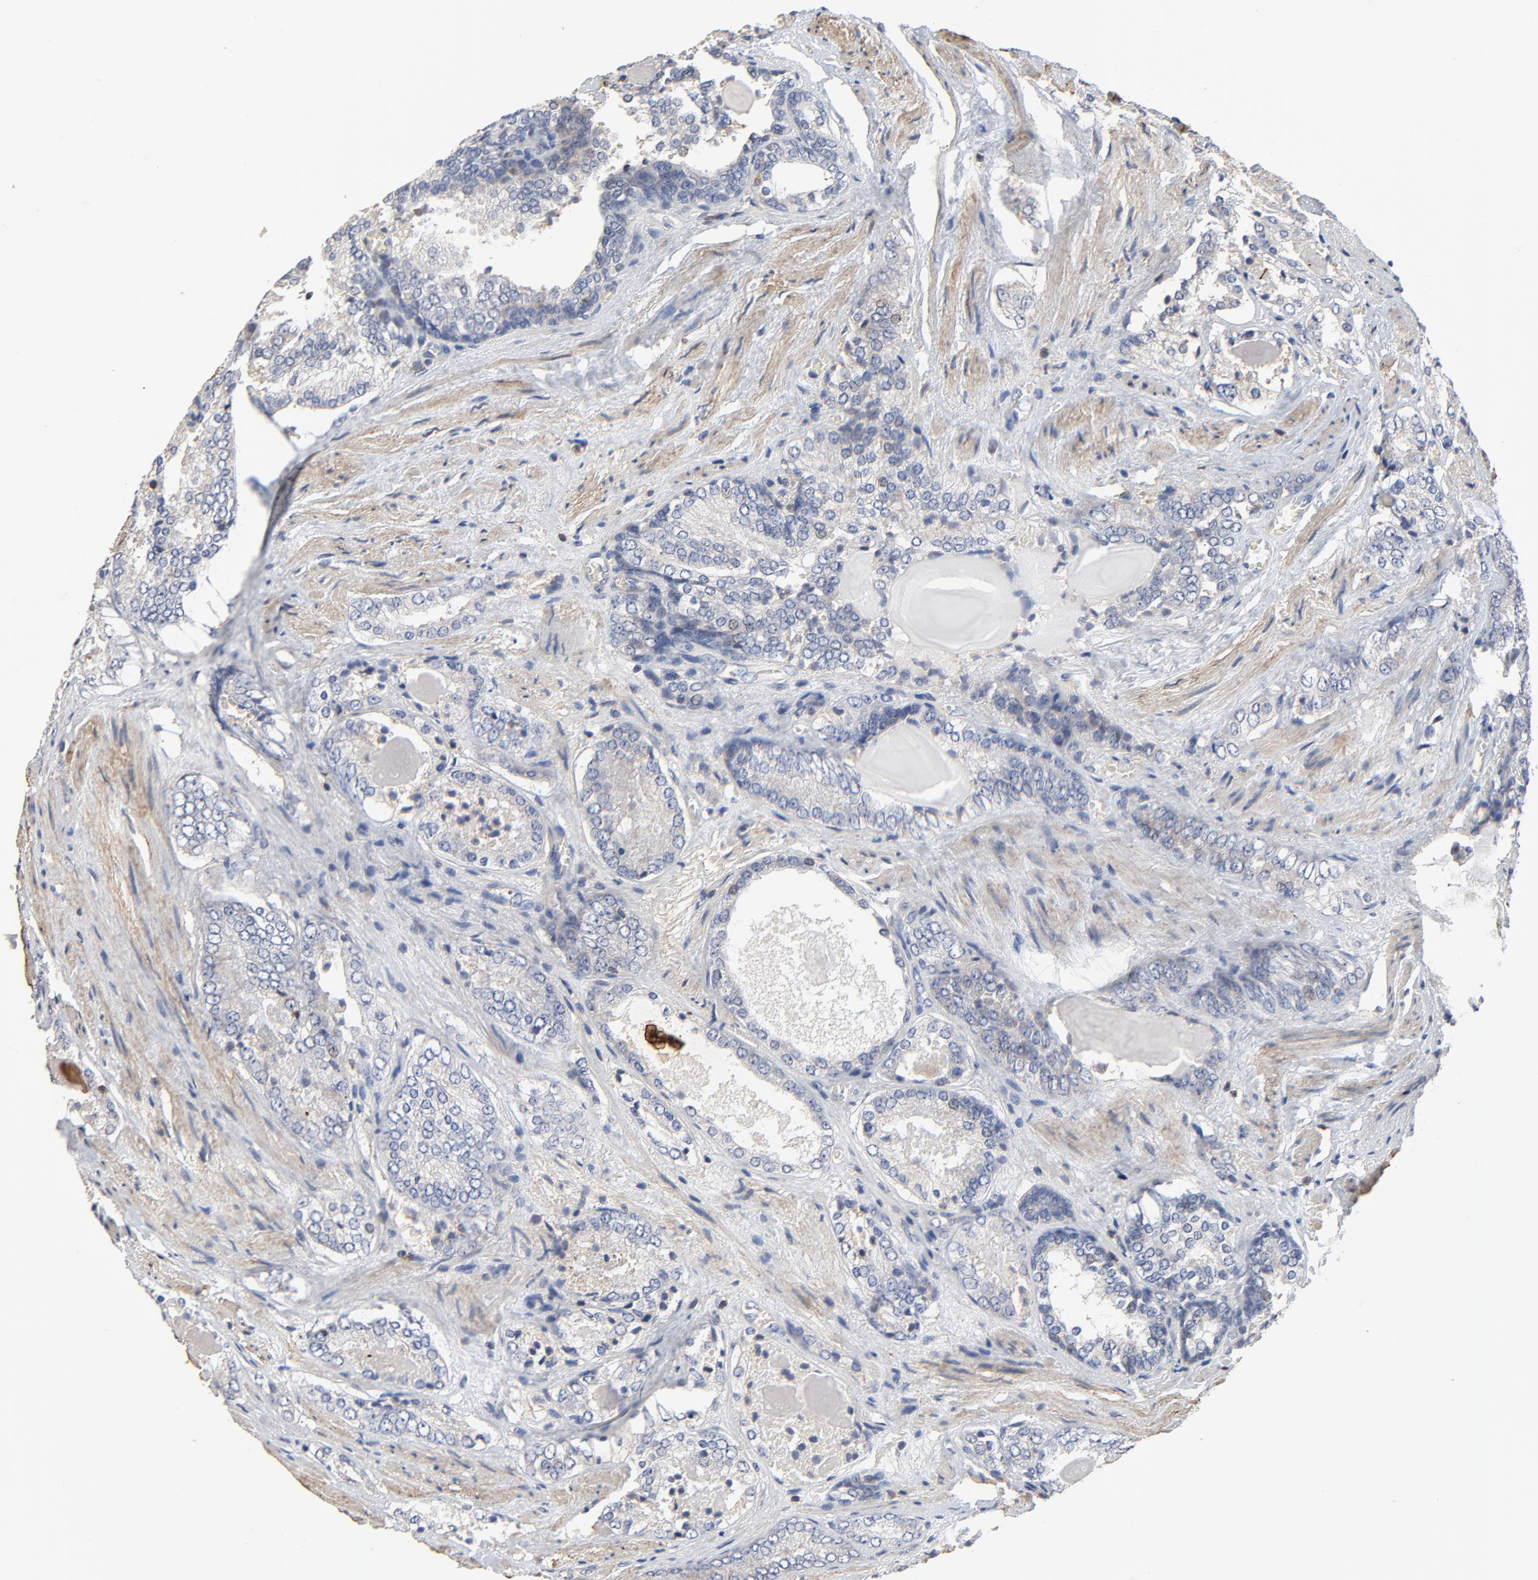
{"staining": {"intensity": "weak", "quantity": "25%-75%", "location": "cytoplasmic/membranous"}, "tissue": "prostate cancer", "cell_type": "Tumor cells", "image_type": "cancer", "snomed": [{"axis": "morphology", "description": "Adenocarcinoma, Medium grade"}, {"axis": "topography", "description": "Prostate"}], "caption": "Immunohistochemistry photomicrograph of prostate adenocarcinoma (medium-grade) stained for a protein (brown), which exhibits low levels of weak cytoplasmic/membranous positivity in about 25%-75% of tumor cells.", "gene": "SKAP1", "patient": {"sex": "male", "age": 60}}